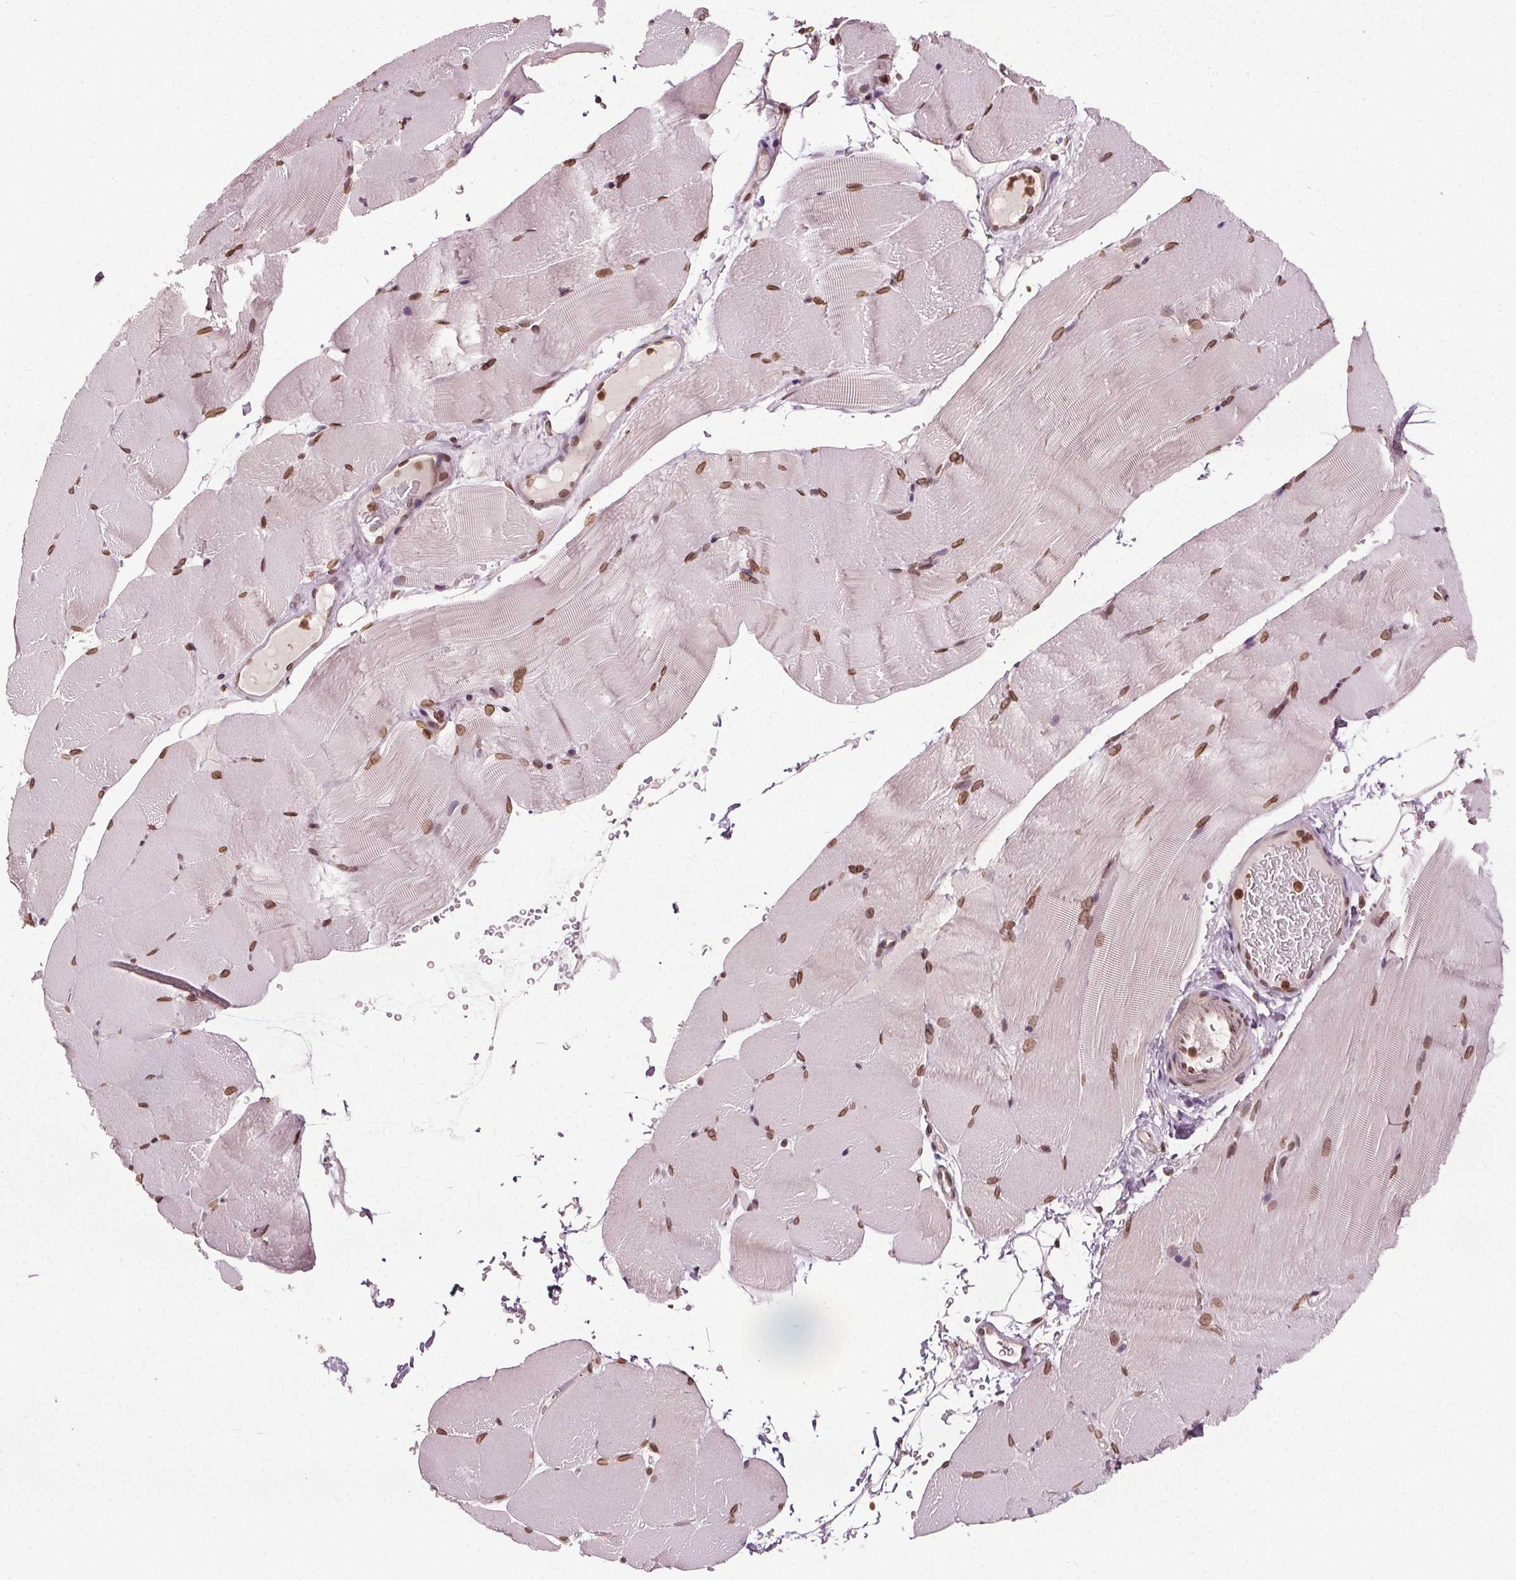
{"staining": {"intensity": "moderate", "quantity": ">75%", "location": "cytoplasmic/membranous,nuclear"}, "tissue": "skeletal muscle", "cell_type": "Myocytes", "image_type": "normal", "snomed": [{"axis": "morphology", "description": "Normal tissue, NOS"}, {"axis": "topography", "description": "Skeletal muscle"}], "caption": "Benign skeletal muscle was stained to show a protein in brown. There is medium levels of moderate cytoplasmic/membranous,nuclear expression in approximately >75% of myocytes.", "gene": "TTC39C", "patient": {"sex": "female", "age": 37}}